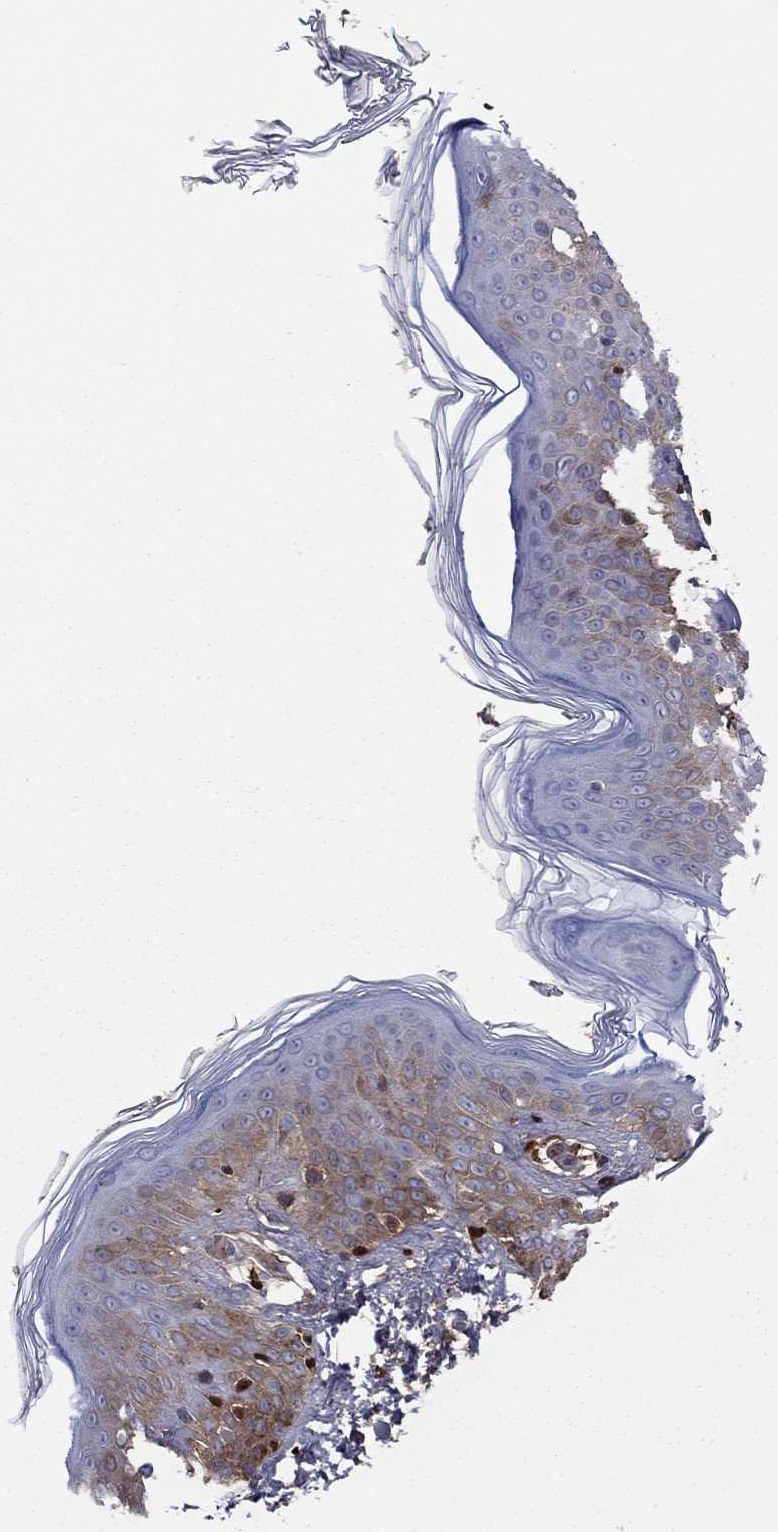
{"staining": {"intensity": "moderate", "quantity": "<25%", "location": "cytoplasmic/membranous"}, "tissue": "skin cancer", "cell_type": "Tumor cells", "image_type": "cancer", "snomed": [{"axis": "morphology", "description": "Basal cell carcinoma"}, {"axis": "topography", "description": "Skin"}], "caption": "DAB immunohistochemical staining of human skin basal cell carcinoma displays moderate cytoplasmic/membranous protein staining in approximately <25% of tumor cells. (brown staining indicates protein expression, while blue staining denotes nuclei).", "gene": "HPX", "patient": {"sex": "male", "age": 85}}